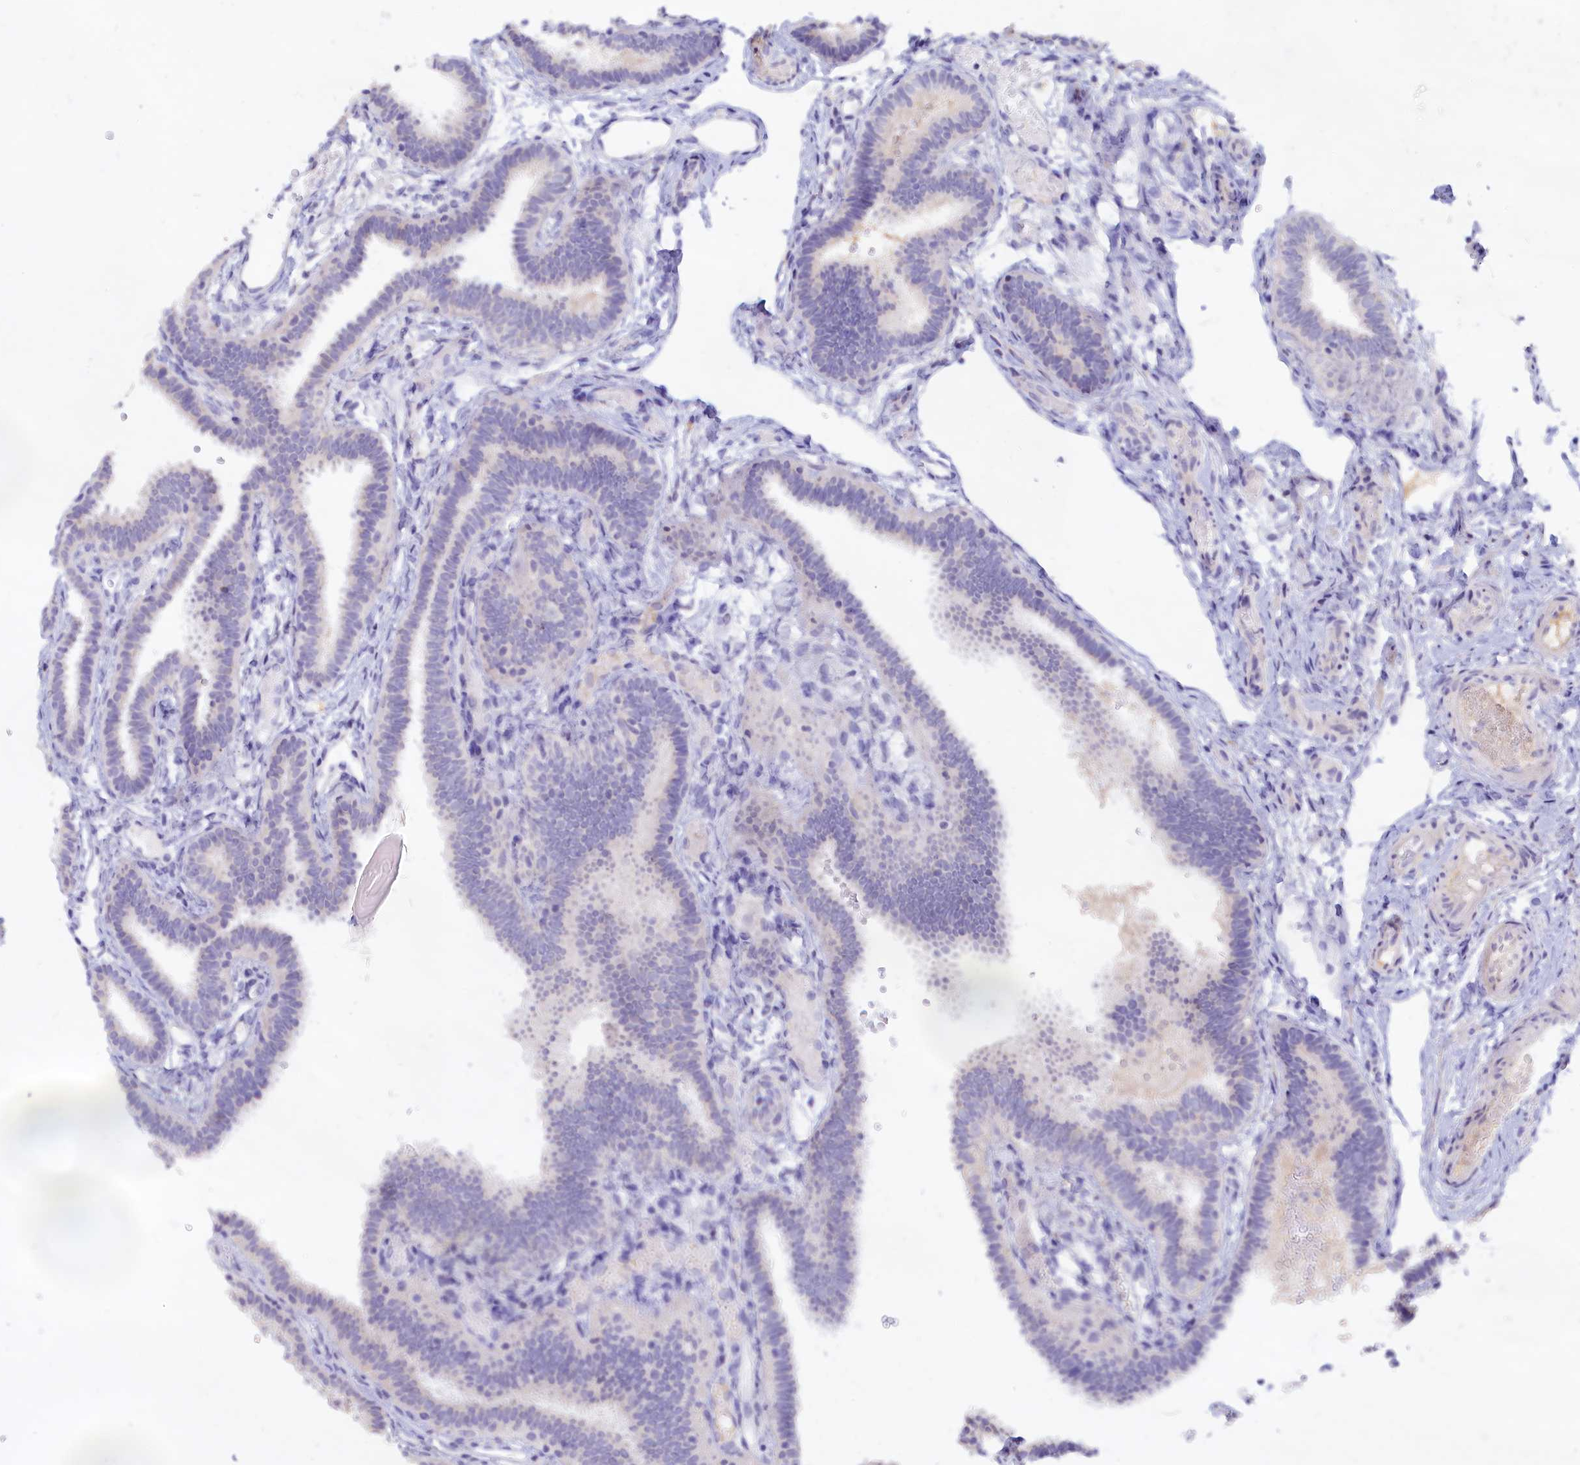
{"staining": {"intensity": "negative", "quantity": "none", "location": "none"}, "tissue": "fallopian tube", "cell_type": "Glandular cells", "image_type": "normal", "snomed": [{"axis": "morphology", "description": "Normal tissue, NOS"}, {"axis": "topography", "description": "Fallopian tube"}], "caption": "DAB (3,3'-diaminobenzidine) immunohistochemical staining of unremarkable fallopian tube demonstrates no significant staining in glandular cells.", "gene": "ADGRA1", "patient": {"sex": "female", "age": 37}}